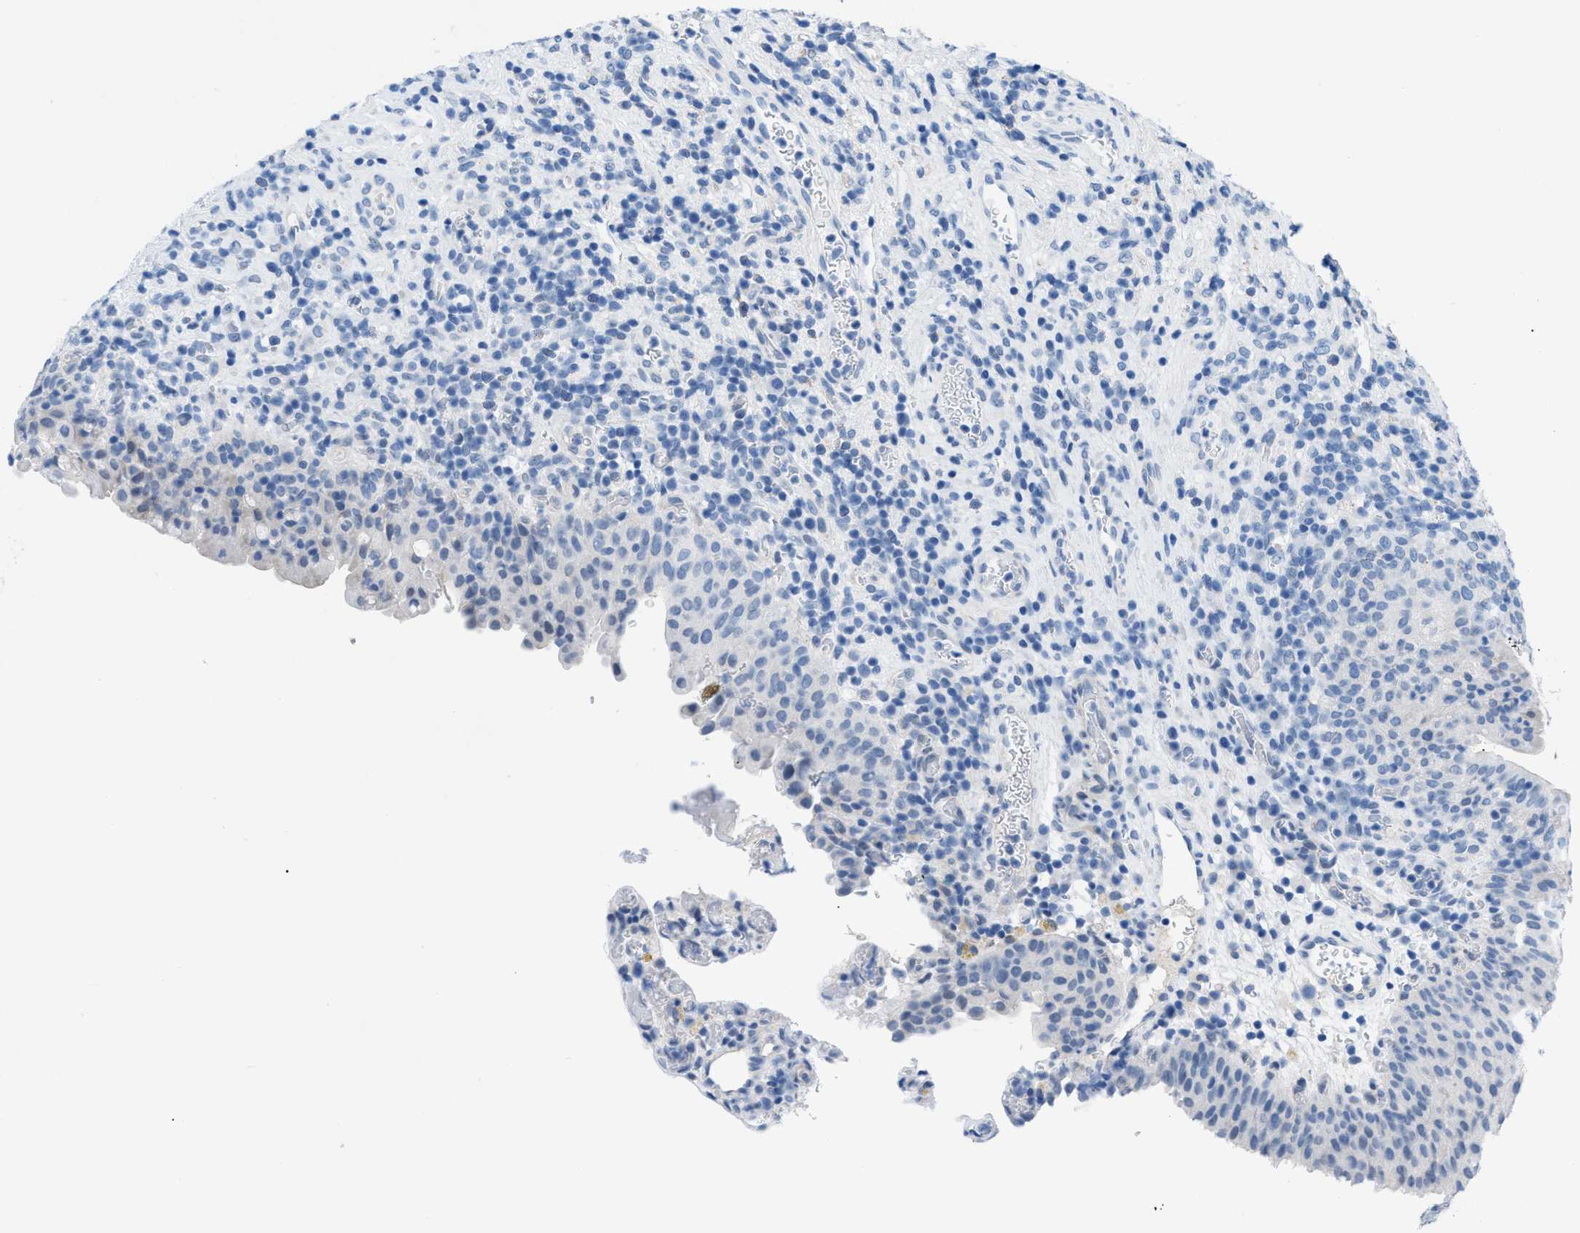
{"staining": {"intensity": "negative", "quantity": "none", "location": "none"}, "tissue": "urothelial cancer", "cell_type": "Tumor cells", "image_type": "cancer", "snomed": [{"axis": "morphology", "description": "Urothelial carcinoma, Low grade"}, {"axis": "topography", "description": "Urinary bladder"}], "caption": "Immunohistochemical staining of human urothelial cancer demonstrates no significant expression in tumor cells.", "gene": "FDCSP", "patient": {"sex": "female", "age": 75}}